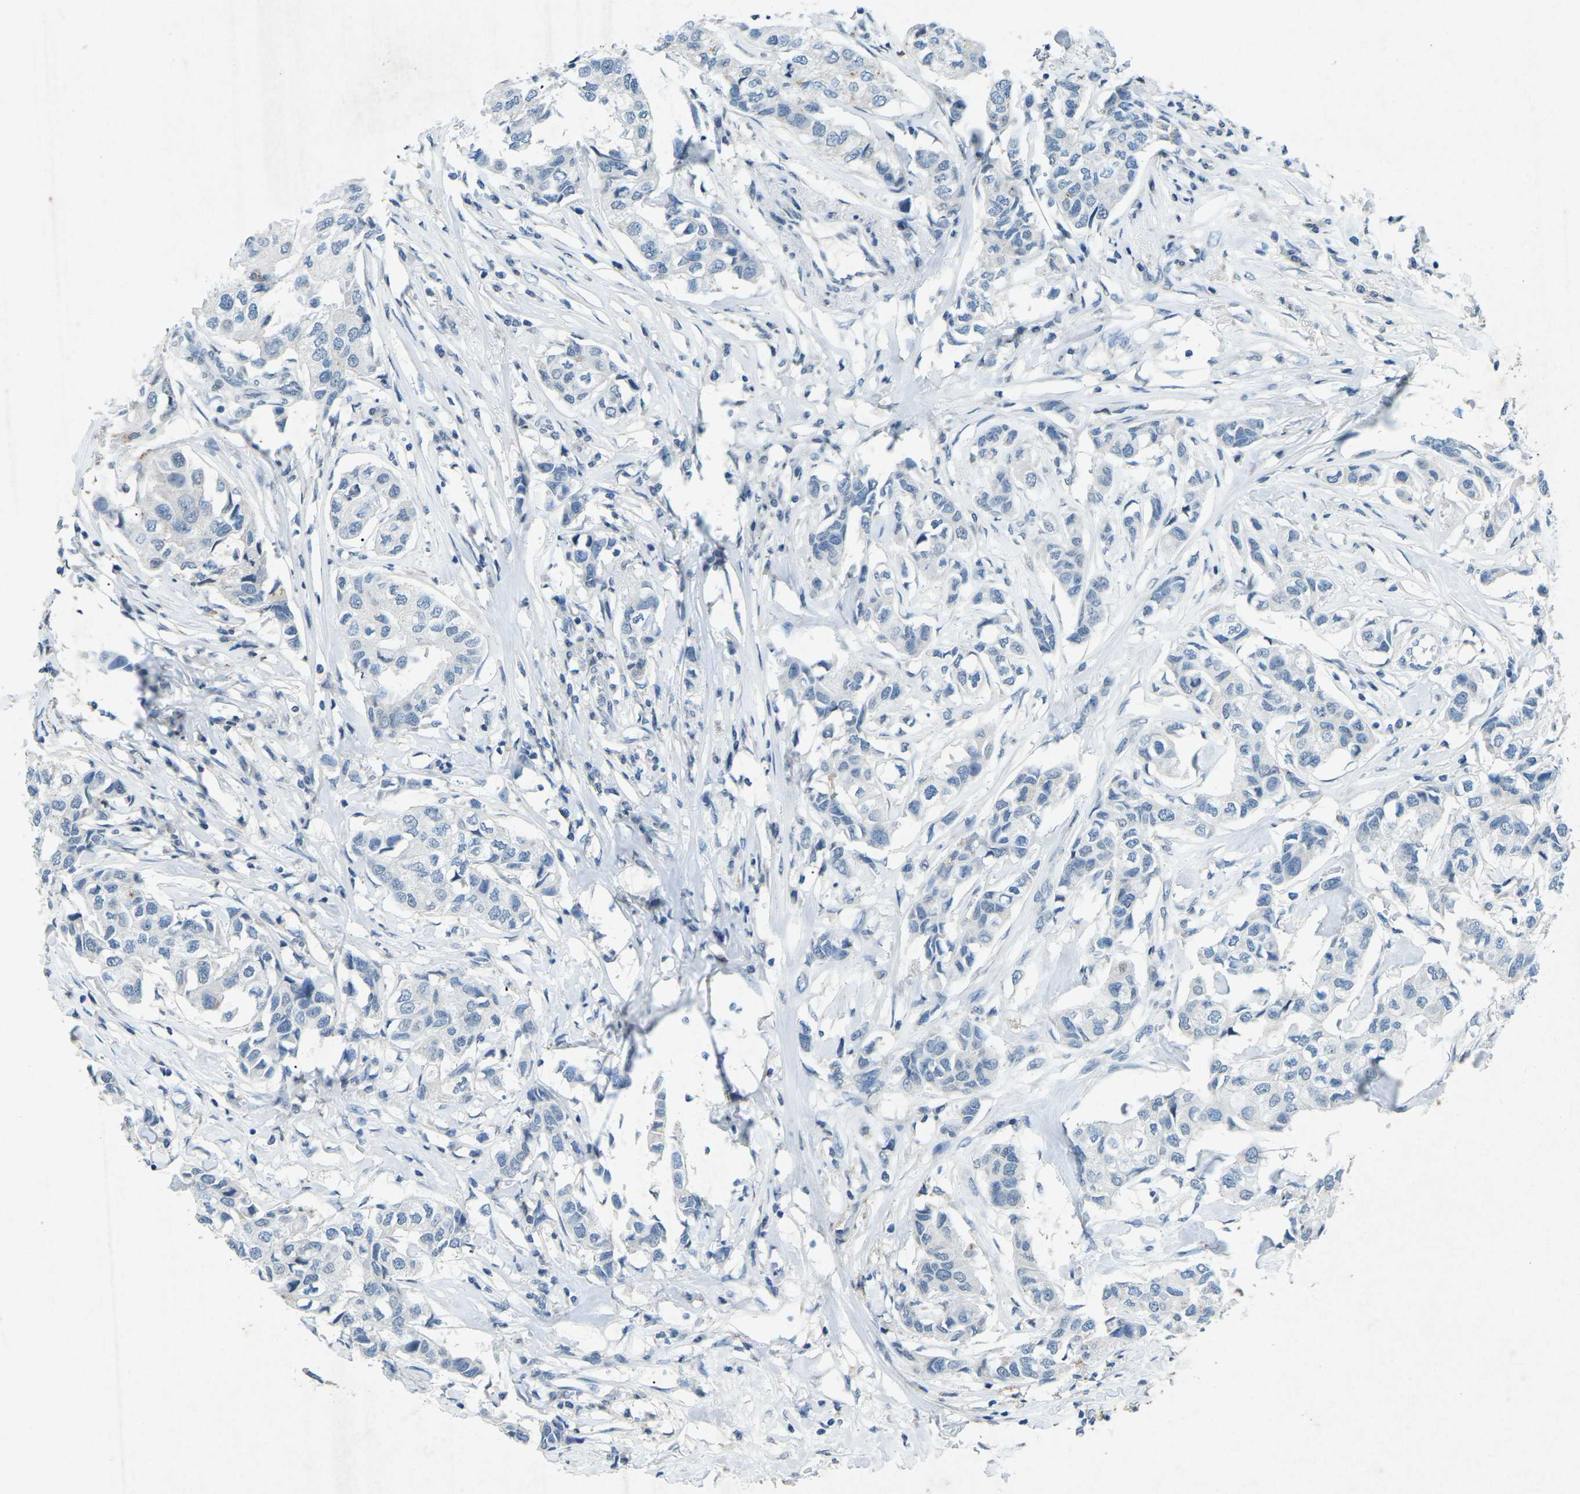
{"staining": {"intensity": "negative", "quantity": "none", "location": "none"}, "tissue": "breast cancer", "cell_type": "Tumor cells", "image_type": "cancer", "snomed": [{"axis": "morphology", "description": "Duct carcinoma"}, {"axis": "topography", "description": "Breast"}], "caption": "Tumor cells are negative for protein expression in human invasive ductal carcinoma (breast).", "gene": "A1BG", "patient": {"sex": "female", "age": 80}}